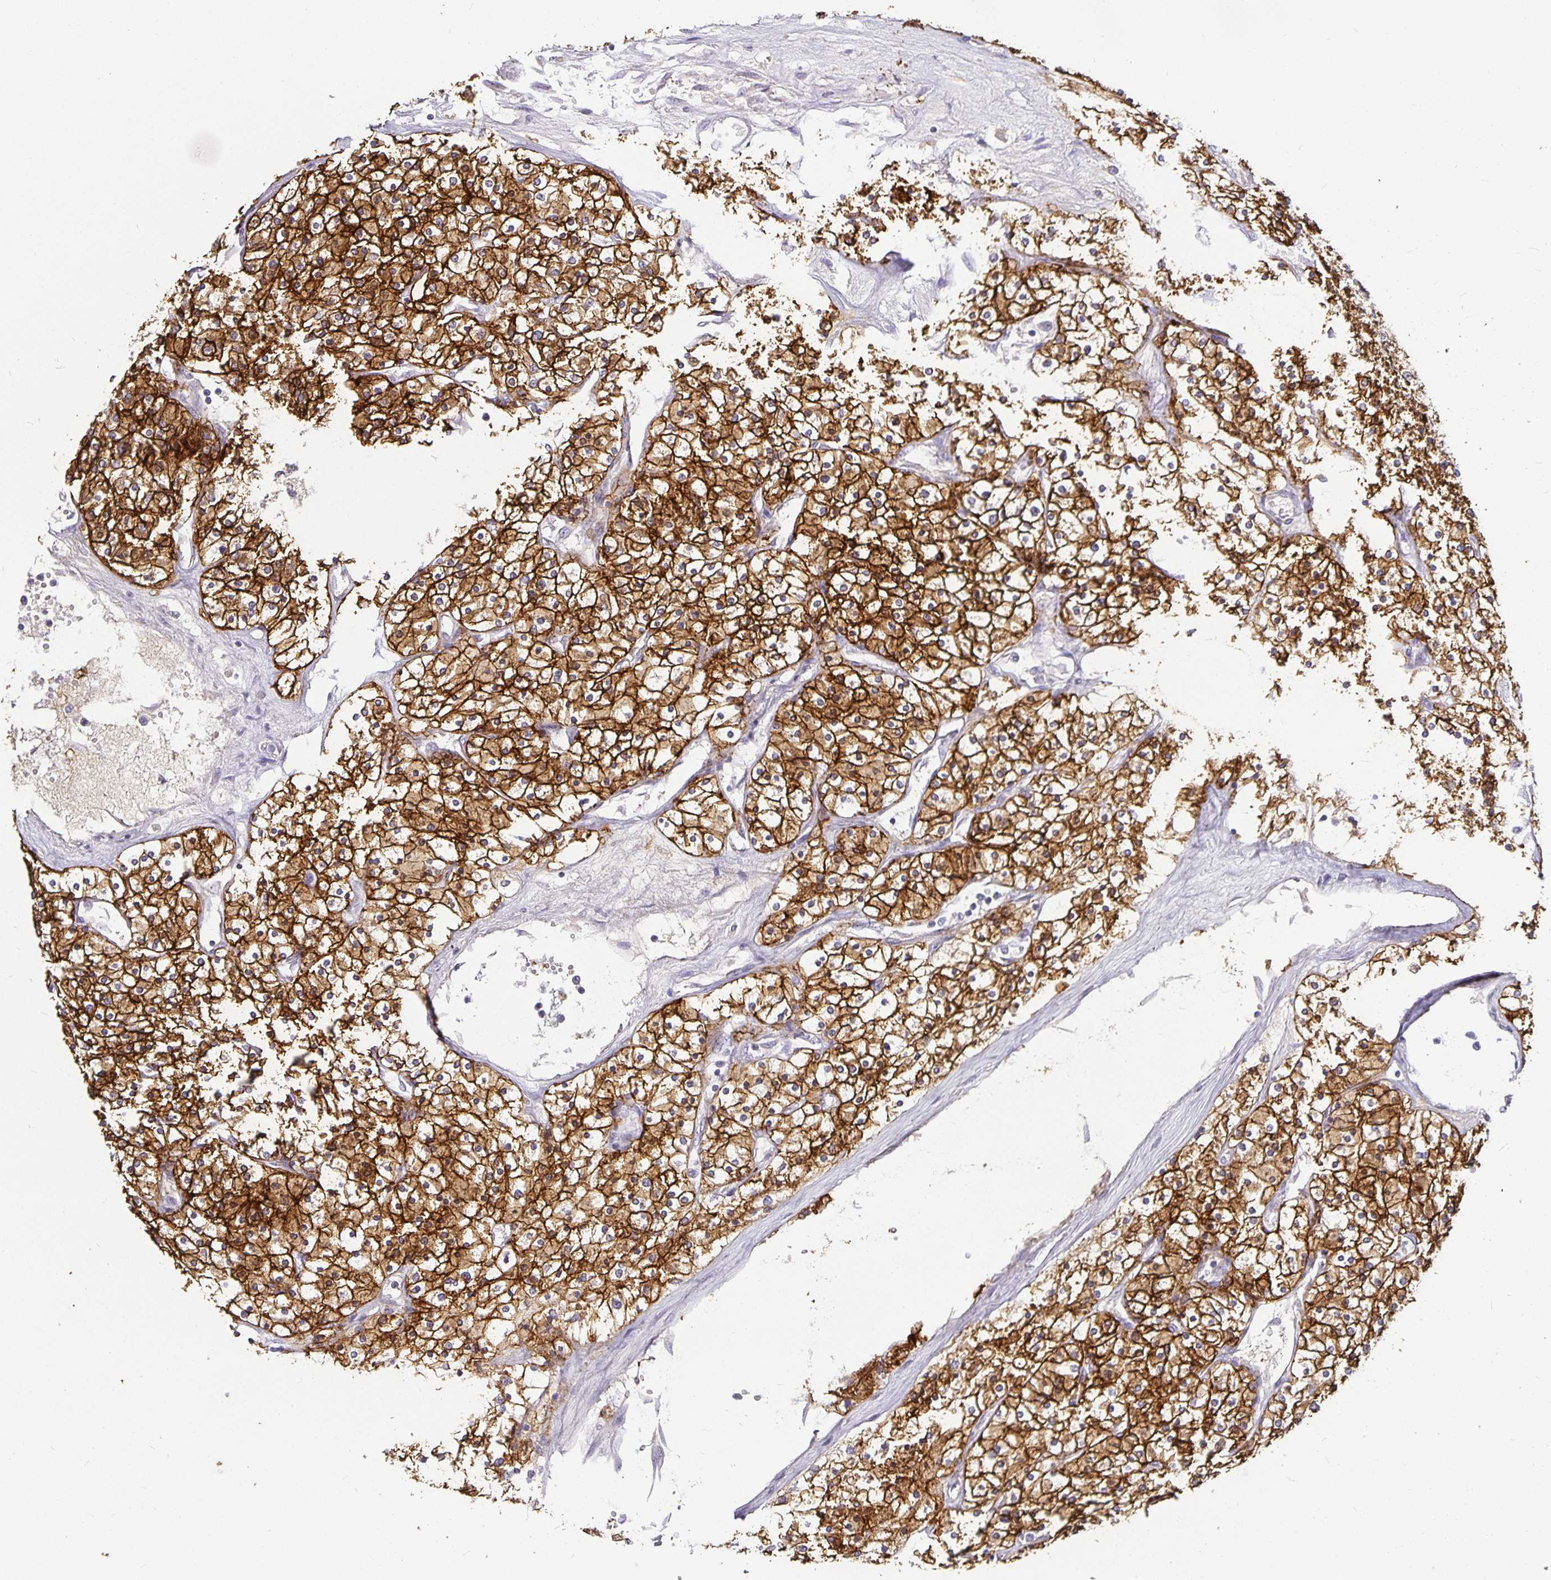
{"staining": {"intensity": "strong", "quantity": ">75%", "location": "cytoplasmic/membranous"}, "tissue": "renal cancer", "cell_type": "Tumor cells", "image_type": "cancer", "snomed": [{"axis": "morphology", "description": "Adenocarcinoma, NOS"}, {"axis": "topography", "description": "Kidney"}], "caption": "Adenocarcinoma (renal) stained with DAB (3,3'-diaminobenzidine) immunohistochemistry (IHC) exhibits high levels of strong cytoplasmic/membranous expression in approximately >75% of tumor cells.", "gene": "CA12", "patient": {"sex": "male", "age": 80}}